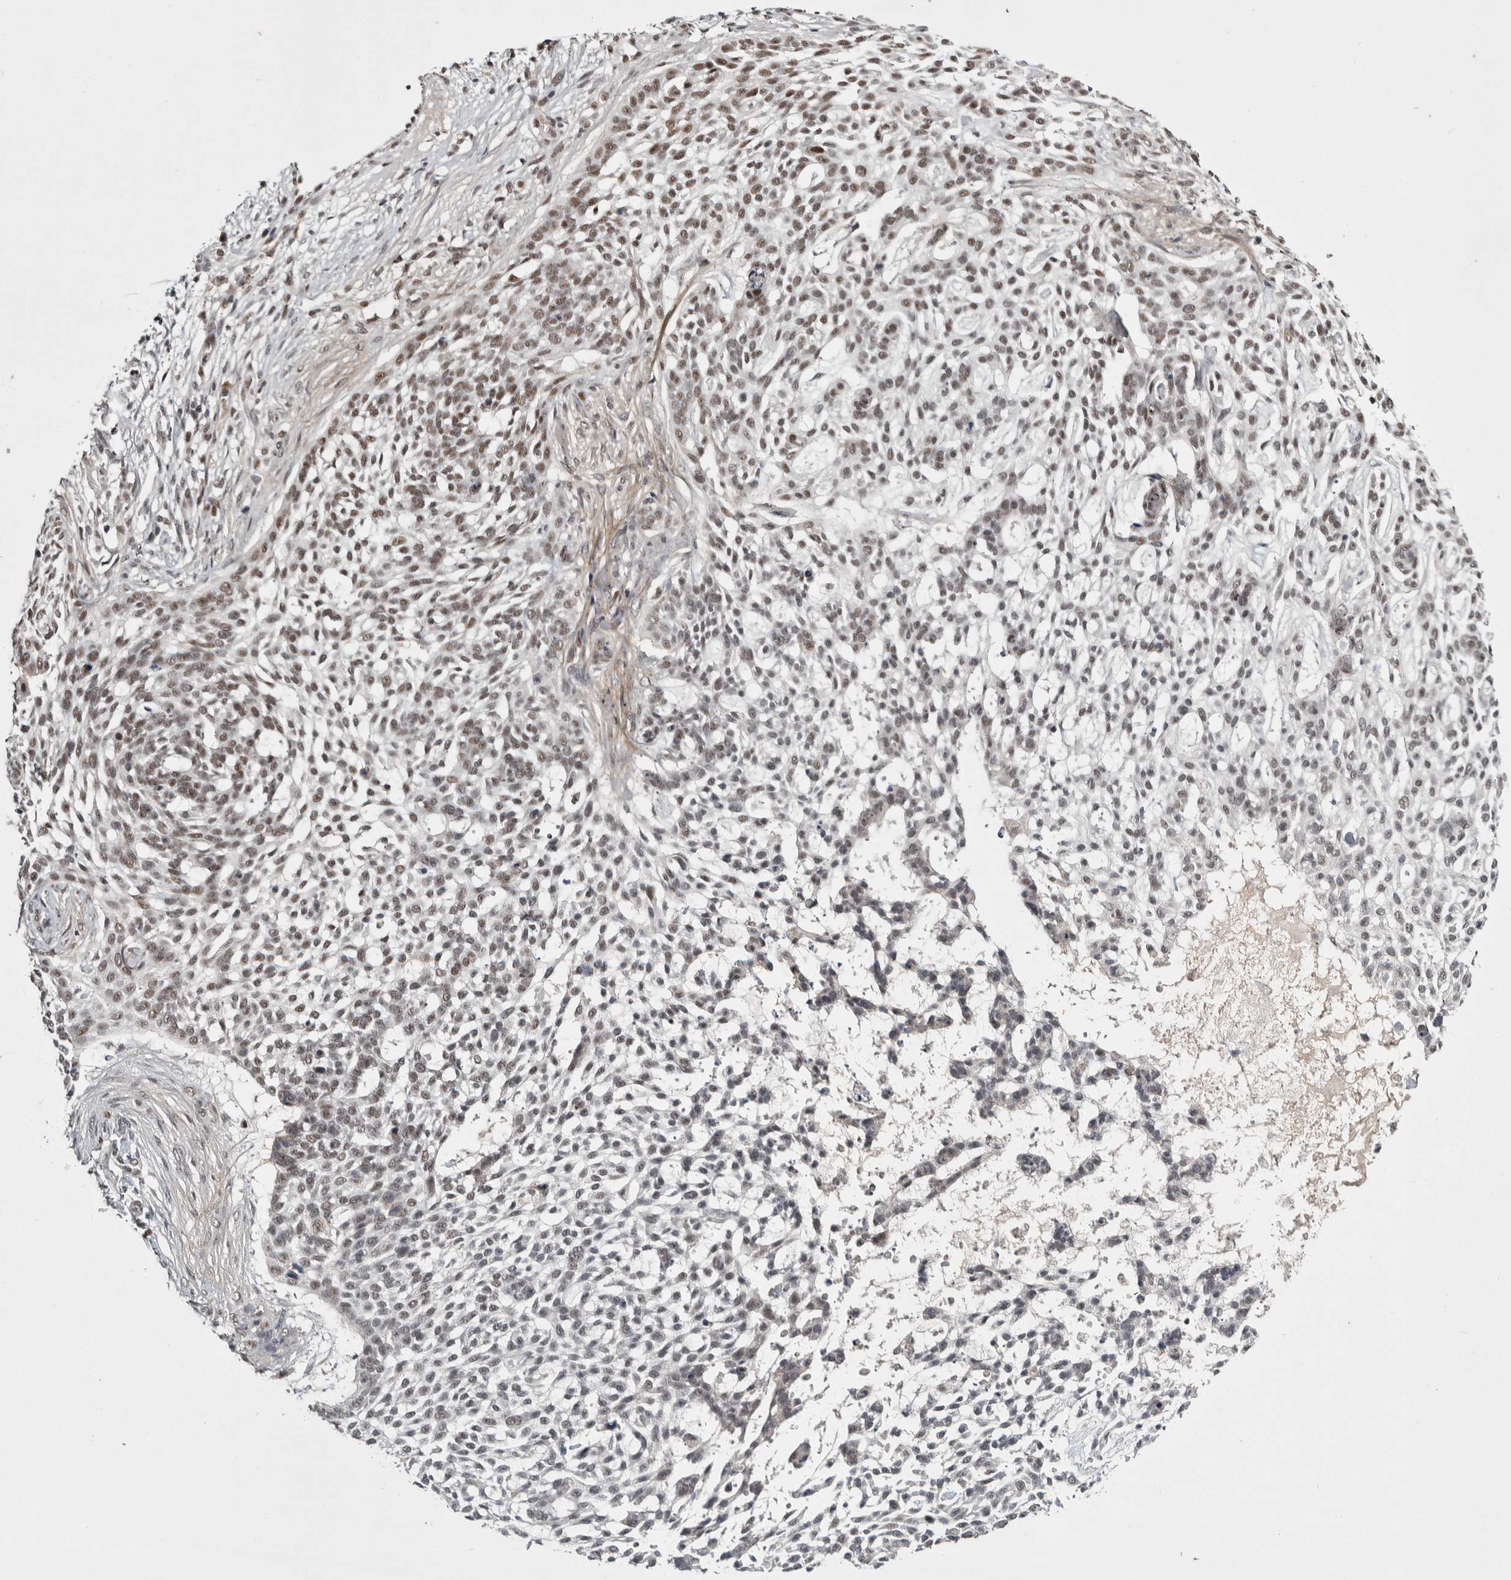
{"staining": {"intensity": "moderate", "quantity": "25%-75%", "location": "nuclear"}, "tissue": "skin cancer", "cell_type": "Tumor cells", "image_type": "cancer", "snomed": [{"axis": "morphology", "description": "Basal cell carcinoma"}, {"axis": "topography", "description": "Skin"}], "caption": "The histopathology image exhibits a brown stain indicating the presence of a protein in the nuclear of tumor cells in basal cell carcinoma (skin).", "gene": "ASPN", "patient": {"sex": "female", "age": 64}}